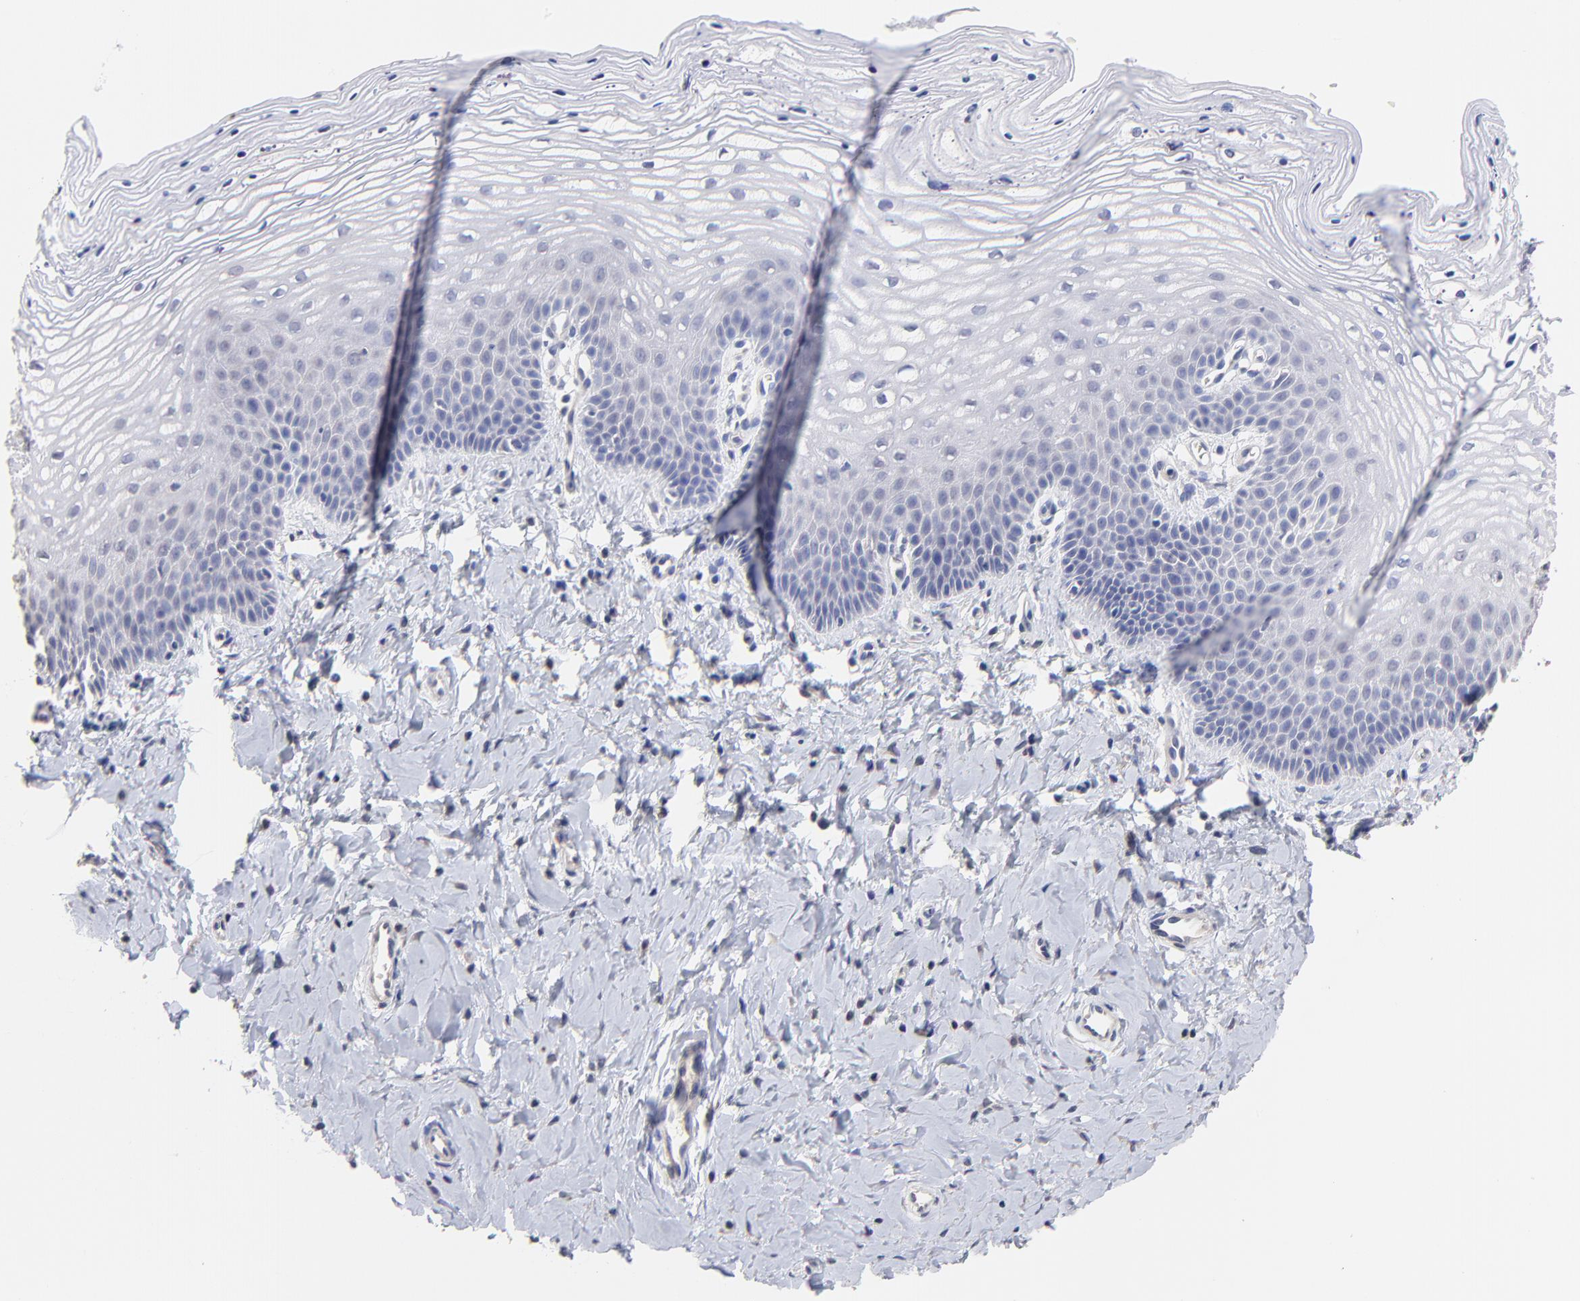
{"staining": {"intensity": "negative", "quantity": "none", "location": "none"}, "tissue": "vagina", "cell_type": "Squamous epithelial cells", "image_type": "normal", "snomed": [{"axis": "morphology", "description": "Normal tissue, NOS"}, {"axis": "topography", "description": "Vagina"}], "caption": "The micrograph displays no staining of squamous epithelial cells in unremarkable vagina. (DAB immunohistochemistry (IHC) visualized using brightfield microscopy, high magnification).", "gene": "RIBC2", "patient": {"sex": "female", "age": 68}}